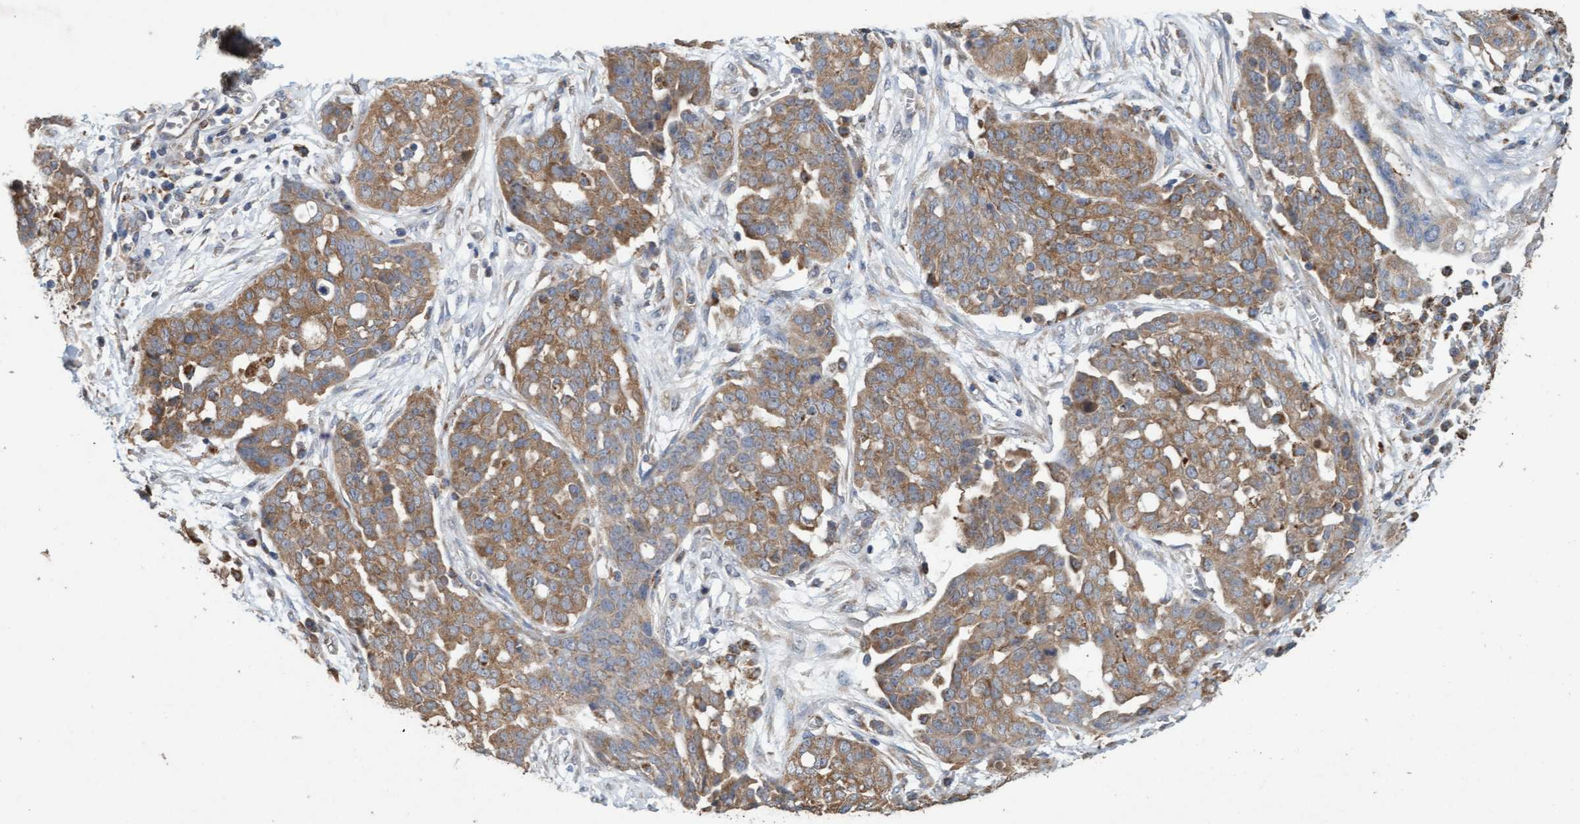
{"staining": {"intensity": "moderate", "quantity": ">75%", "location": "cytoplasmic/membranous"}, "tissue": "ovarian cancer", "cell_type": "Tumor cells", "image_type": "cancer", "snomed": [{"axis": "morphology", "description": "Cystadenocarcinoma, serous, NOS"}, {"axis": "topography", "description": "Soft tissue"}, {"axis": "topography", "description": "Ovary"}], "caption": "Immunohistochemical staining of human ovarian cancer (serous cystadenocarcinoma) reveals moderate cytoplasmic/membranous protein expression in approximately >75% of tumor cells.", "gene": "ATPAF2", "patient": {"sex": "female", "age": 57}}